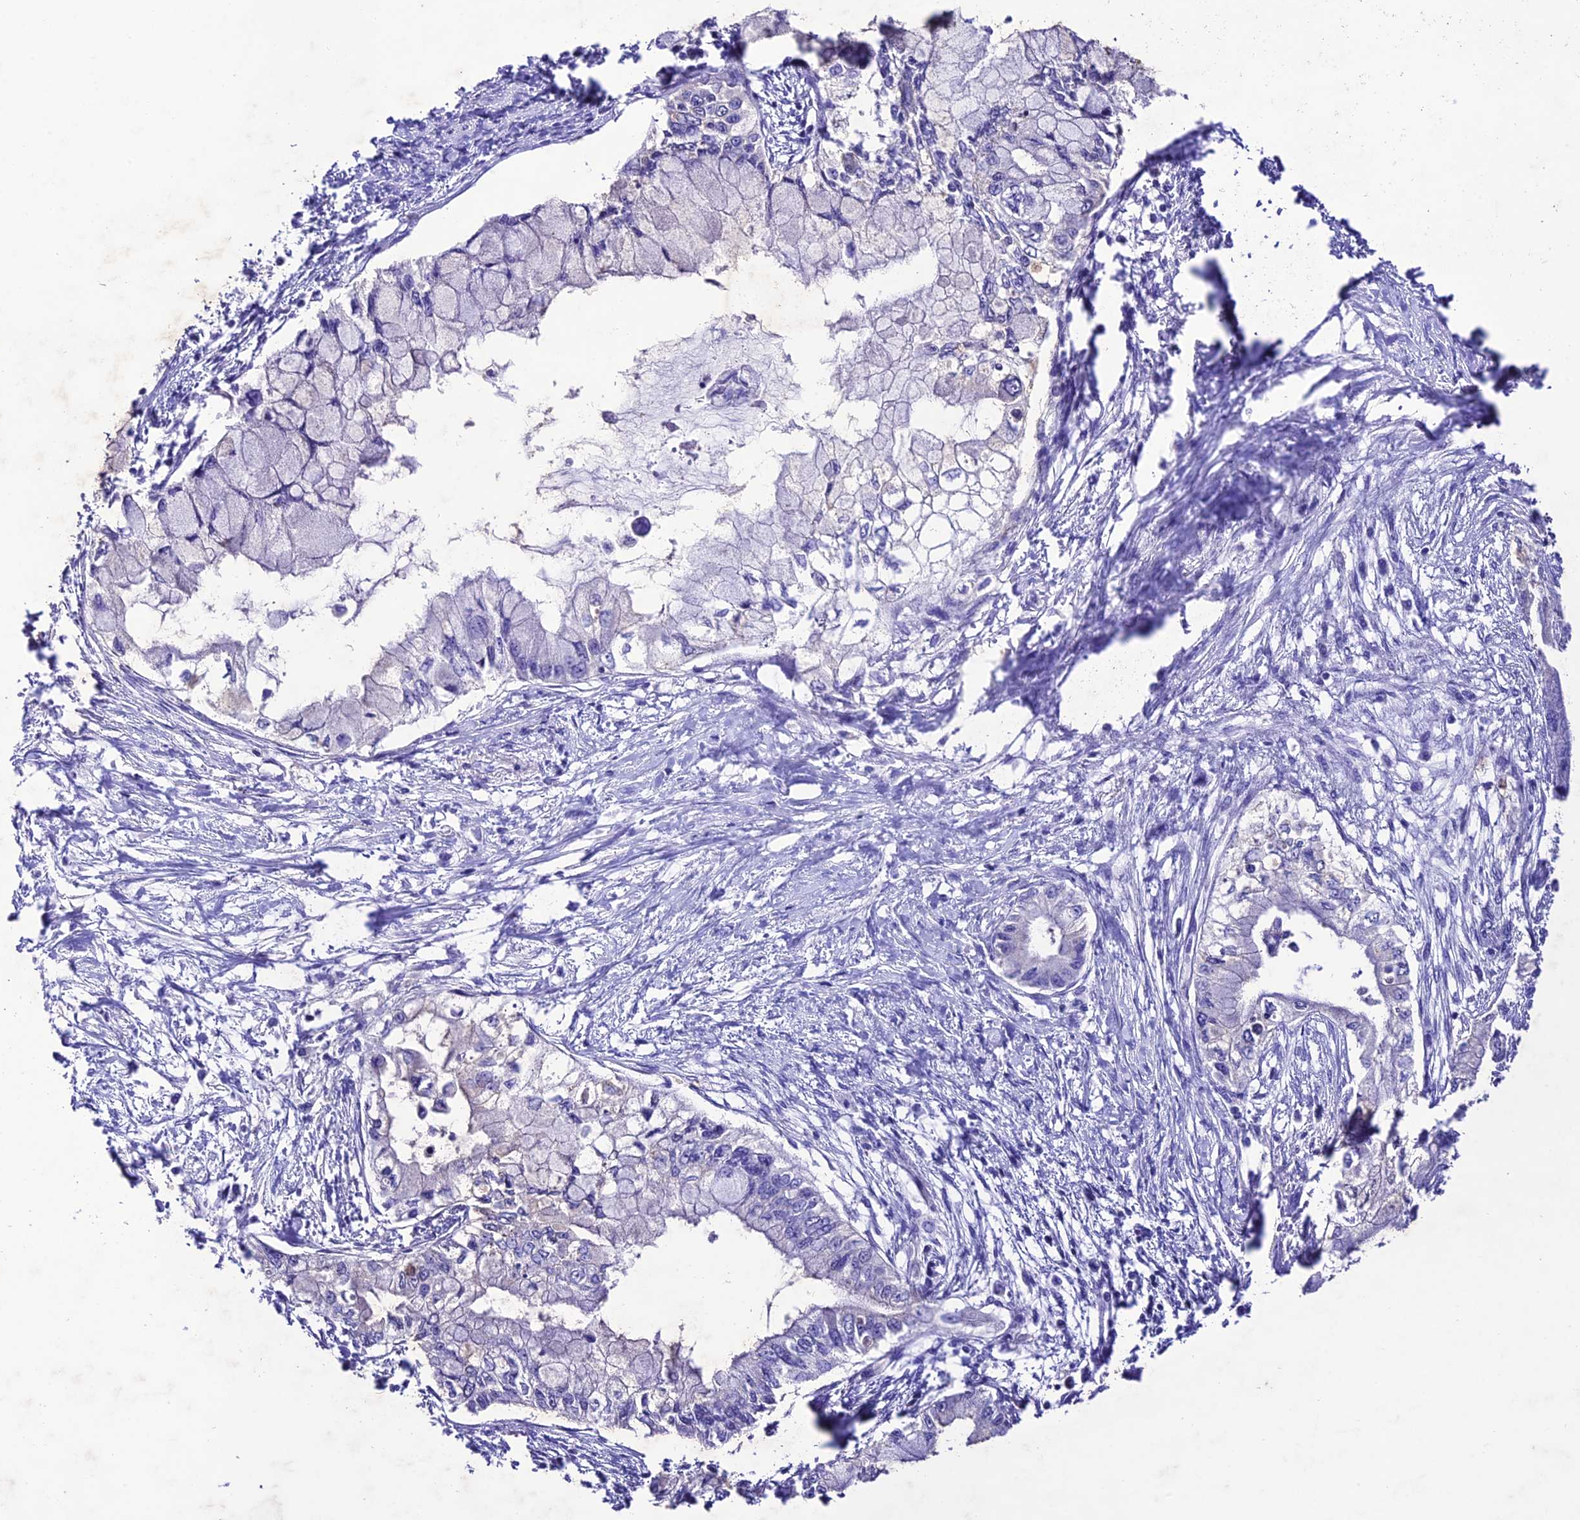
{"staining": {"intensity": "negative", "quantity": "none", "location": "none"}, "tissue": "pancreatic cancer", "cell_type": "Tumor cells", "image_type": "cancer", "snomed": [{"axis": "morphology", "description": "Adenocarcinoma, NOS"}, {"axis": "topography", "description": "Pancreas"}], "caption": "Pancreatic adenocarcinoma stained for a protein using IHC shows no positivity tumor cells.", "gene": "NLRP6", "patient": {"sex": "male", "age": 48}}